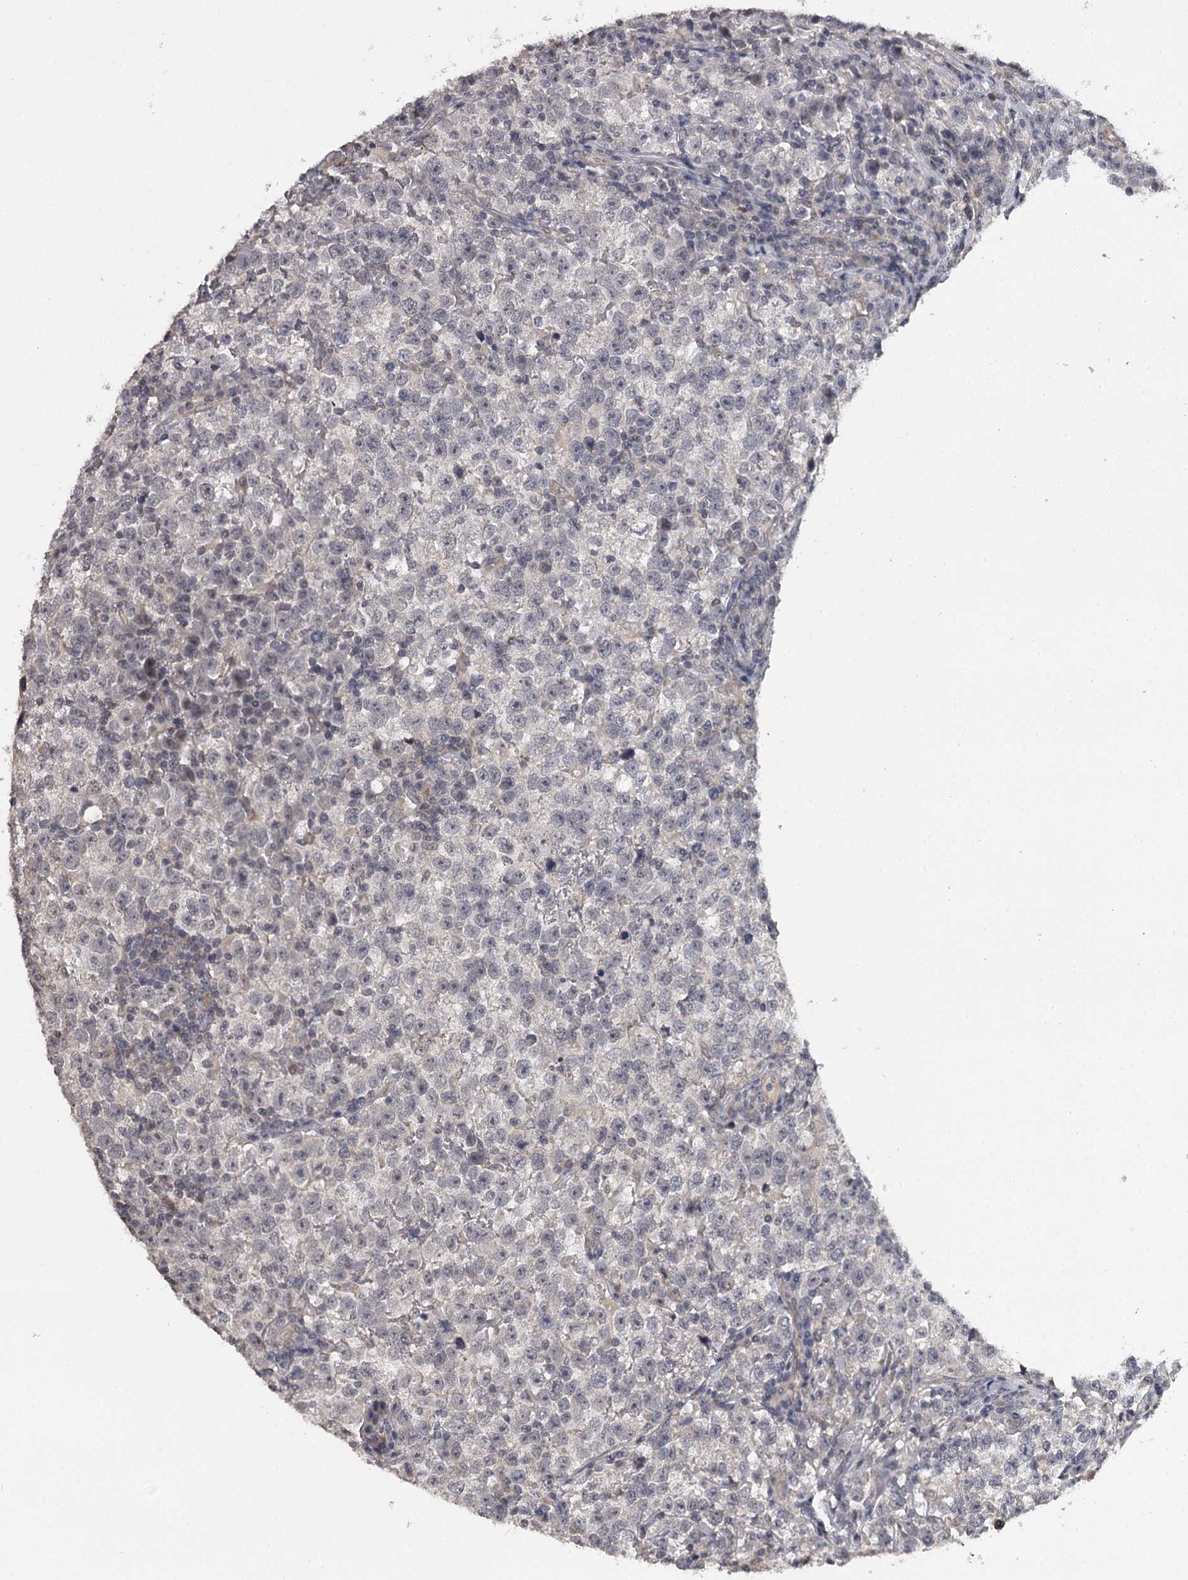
{"staining": {"intensity": "negative", "quantity": "none", "location": "none"}, "tissue": "testis cancer", "cell_type": "Tumor cells", "image_type": "cancer", "snomed": [{"axis": "morphology", "description": "Normal tissue, NOS"}, {"axis": "morphology", "description": "Seminoma, NOS"}, {"axis": "topography", "description": "Testis"}], "caption": "Testis cancer stained for a protein using immunohistochemistry (IHC) demonstrates no positivity tumor cells.", "gene": "CWF19L2", "patient": {"sex": "male", "age": 43}}